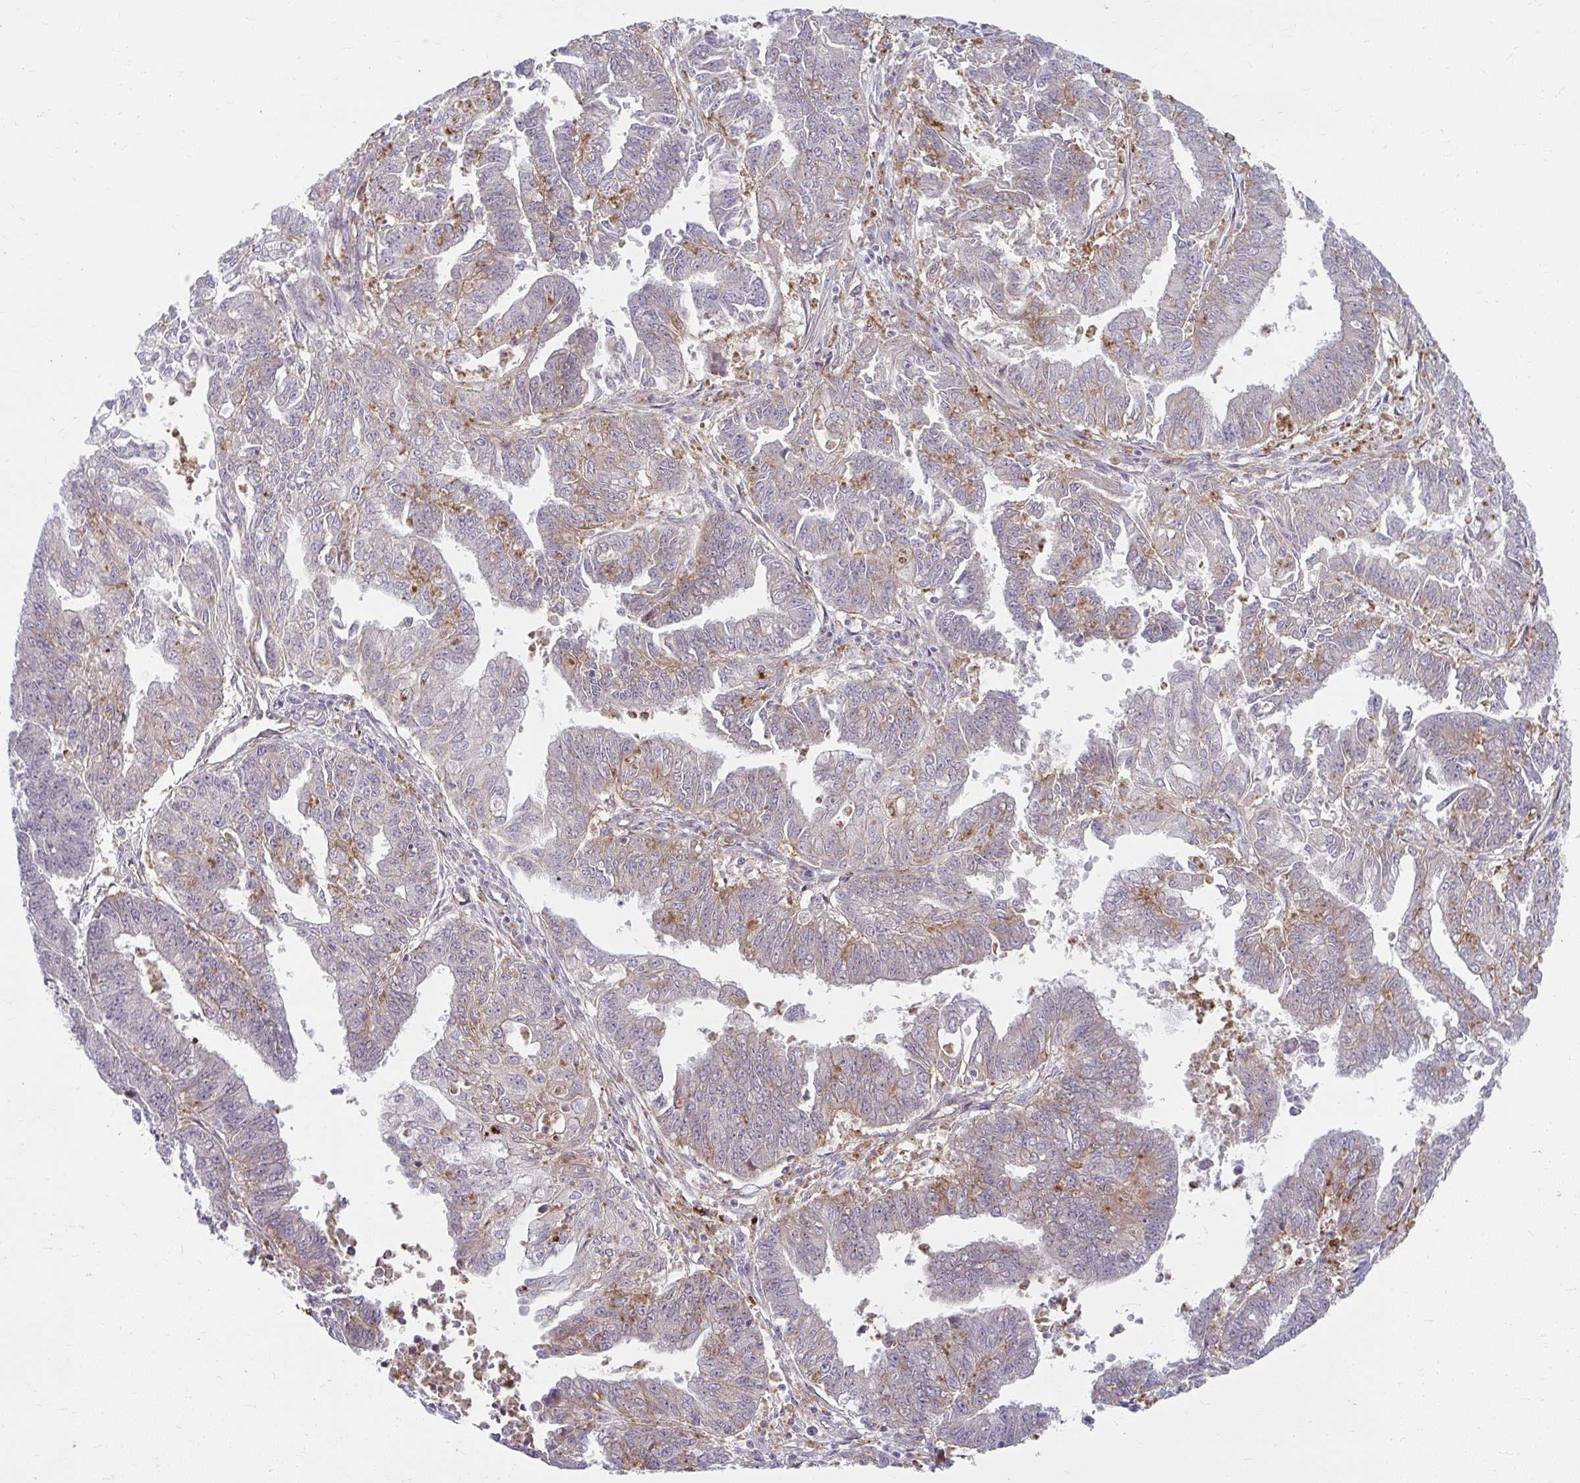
{"staining": {"intensity": "moderate", "quantity": "<25%", "location": "cytoplasmic/membranous"}, "tissue": "endometrial cancer", "cell_type": "Tumor cells", "image_type": "cancer", "snomed": [{"axis": "morphology", "description": "Adenocarcinoma, NOS"}, {"axis": "topography", "description": "Endometrium"}], "caption": "Endometrial cancer stained for a protein shows moderate cytoplasmic/membranous positivity in tumor cells.", "gene": "MUS81", "patient": {"sex": "female", "age": 73}}